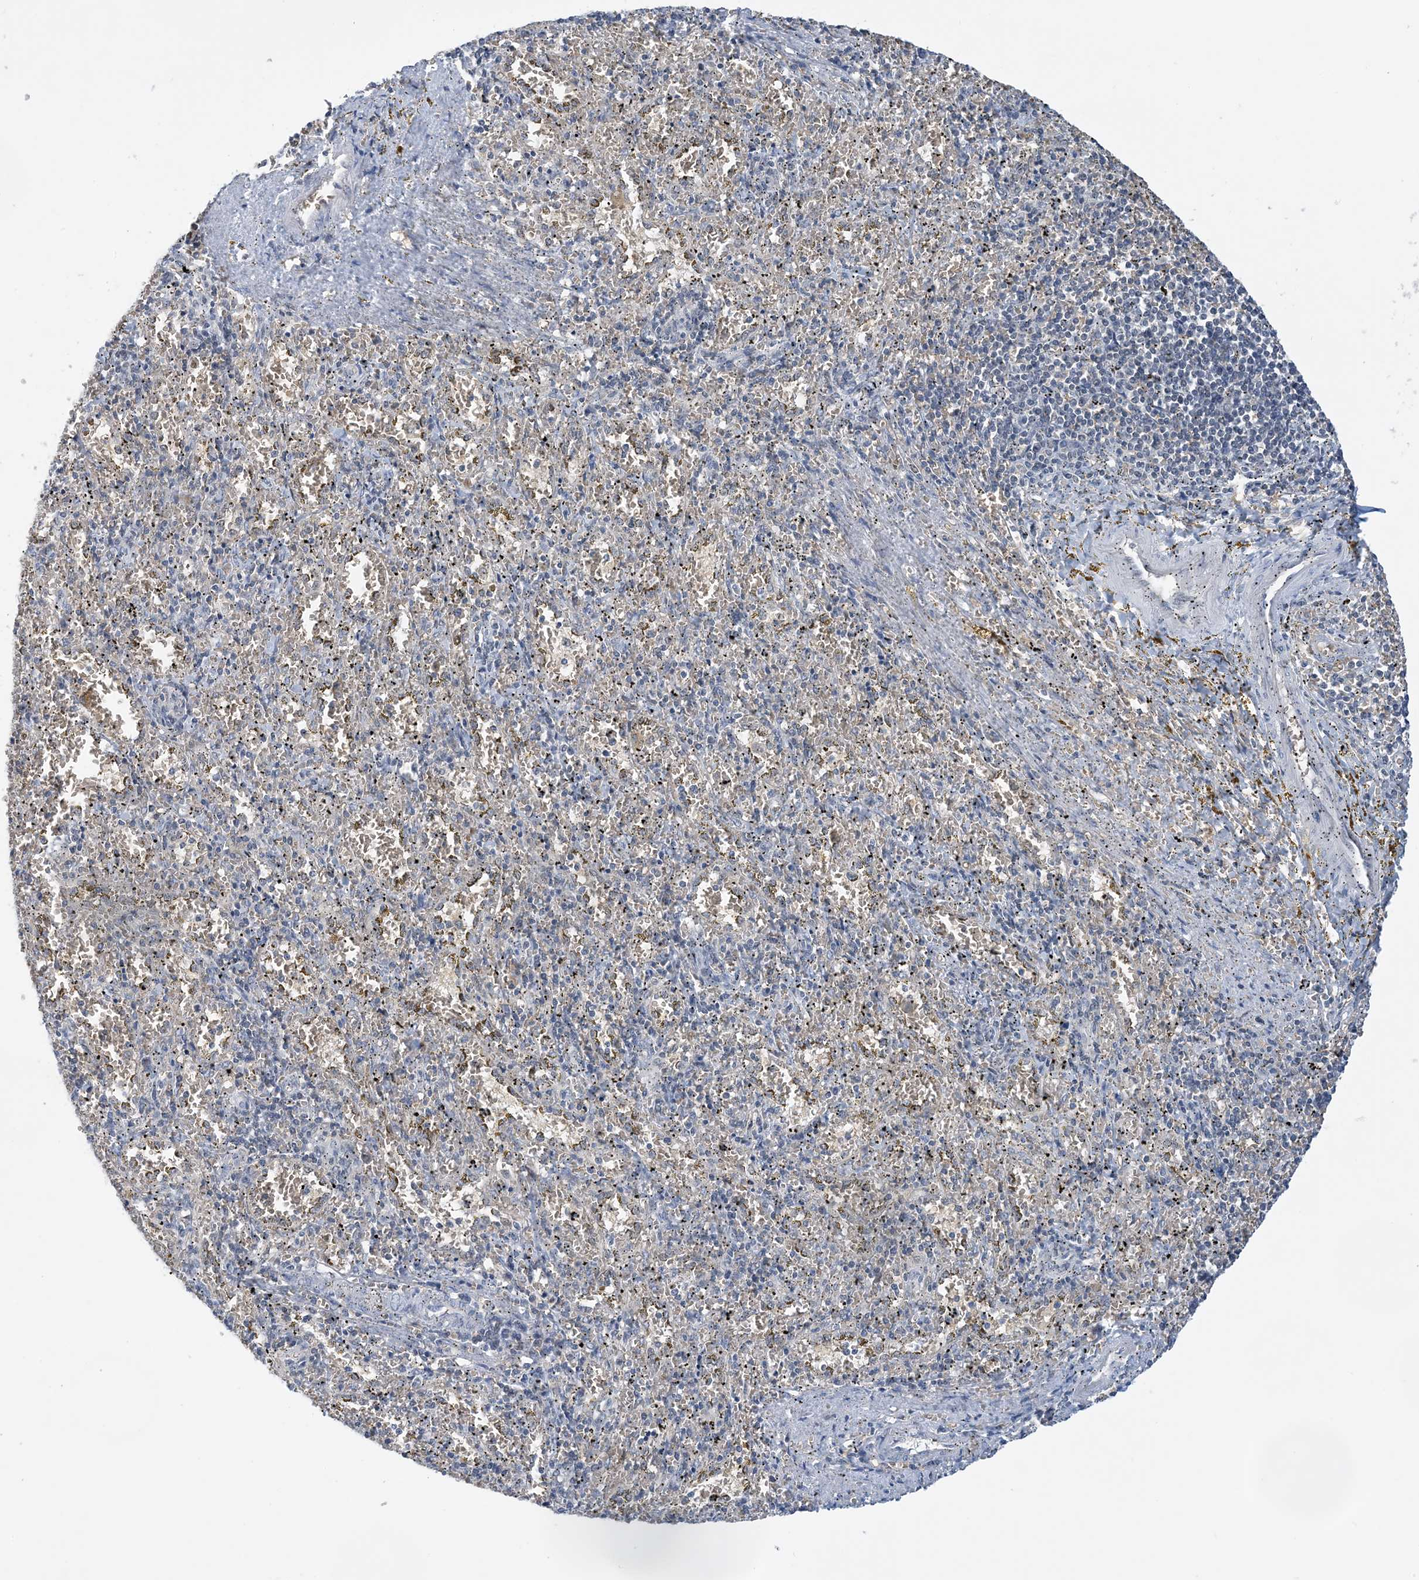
{"staining": {"intensity": "negative", "quantity": "none", "location": "none"}, "tissue": "spleen", "cell_type": "Cells in red pulp", "image_type": "normal", "snomed": [{"axis": "morphology", "description": "Normal tissue, NOS"}, {"axis": "topography", "description": "Spleen"}], "caption": "A high-resolution micrograph shows immunohistochemistry (IHC) staining of normal spleen, which exhibits no significant expression in cells in red pulp.", "gene": "UBE2E1", "patient": {"sex": "male", "age": 11}}